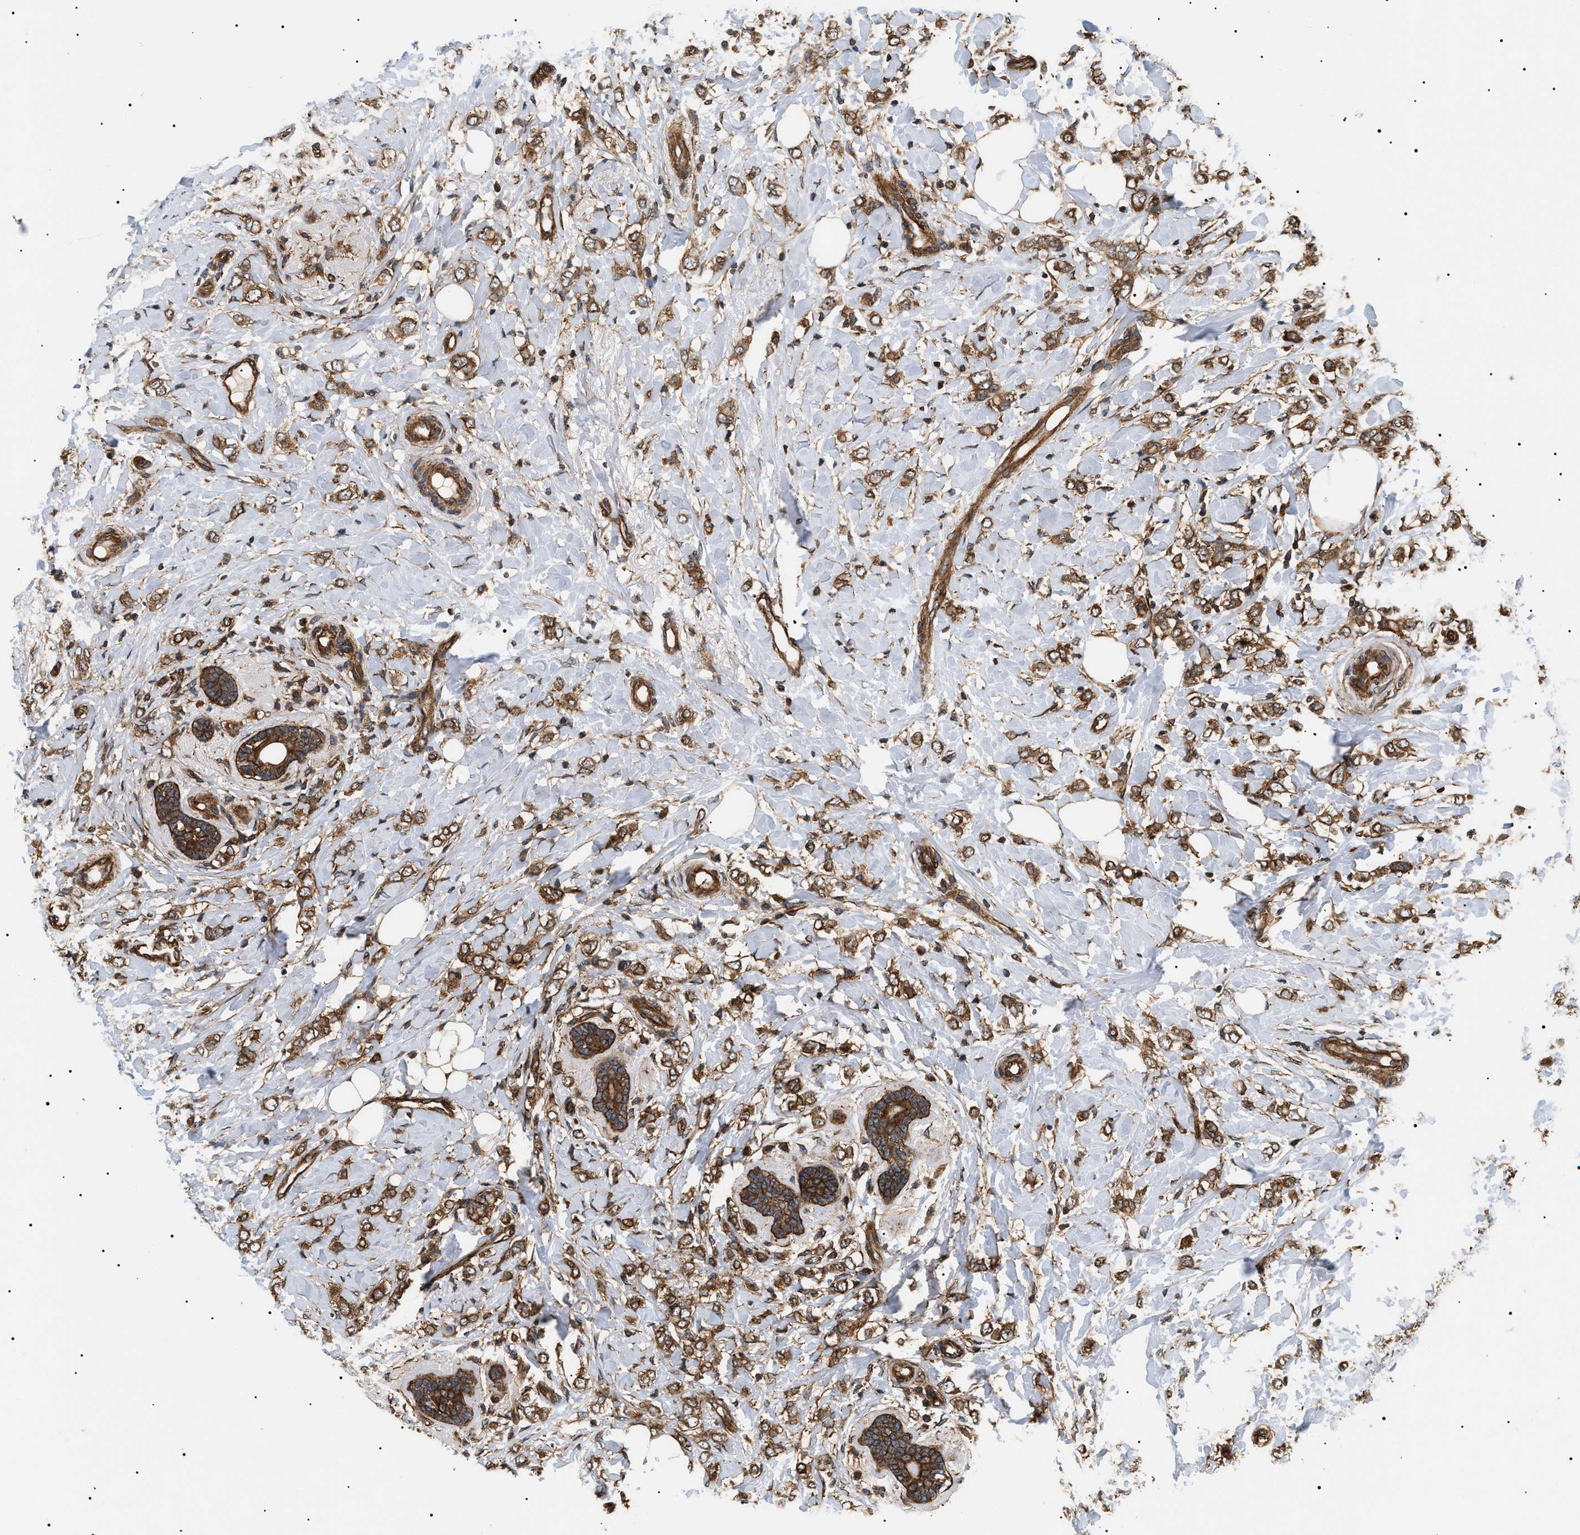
{"staining": {"intensity": "moderate", "quantity": ">75%", "location": "cytoplasmic/membranous"}, "tissue": "breast cancer", "cell_type": "Tumor cells", "image_type": "cancer", "snomed": [{"axis": "morphology", "description": "Normal tissue, NOS"}, {"axis": "morphology", "description": "Lobular carcinoma"}, {"axis": "topography", "description": "Breast"}], "caption": "Breast cancer (lobular carcinoma) stained with a protein marker shows moderate staining in tumor cells.", "gene": "SH3GLB2", "patient": {"sex": "female", "age": 47}}